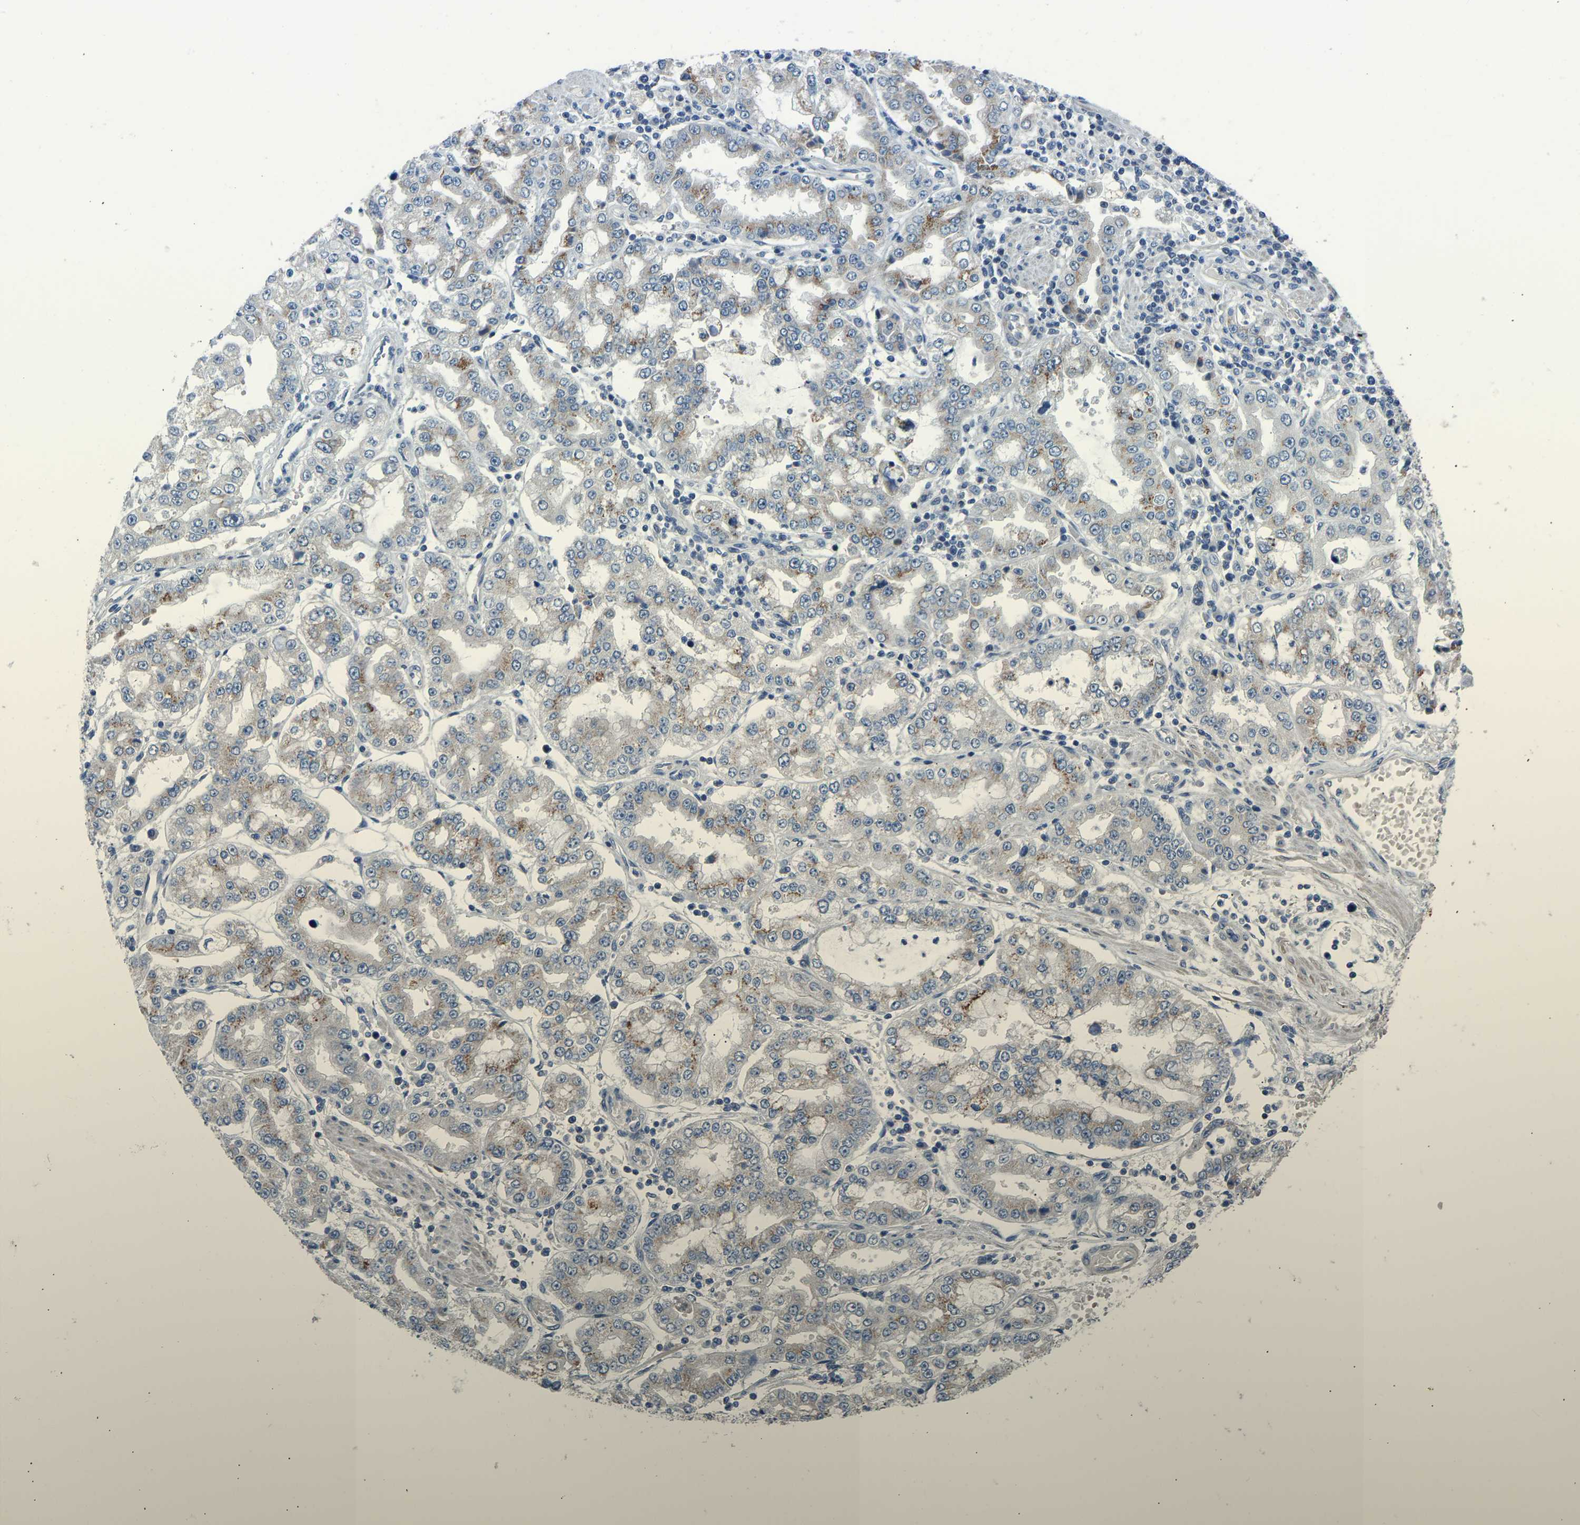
{"staining": {"intensity": "moderate", "quantity": "<25%", "location": "cytoplasmic/membranous"}, "tissue": "stomach cancer", "cell_type": "Tumor cells", "image_type": "cancer", "snomed": [{"axis": "morphology", "description": "Adenocarcinoma, NOS"}, {"axis": "topography", "description": "Stomach"}], "caption": "This photomicrograph displays IHC staining of stomach cancer (adenocarcinoma), with low moderate cytoplasmic/membranous staining in approximately <25% of tumor cells.", "gene": "CDK2AP1", "patient": {"sex": "male", "age": 76}}